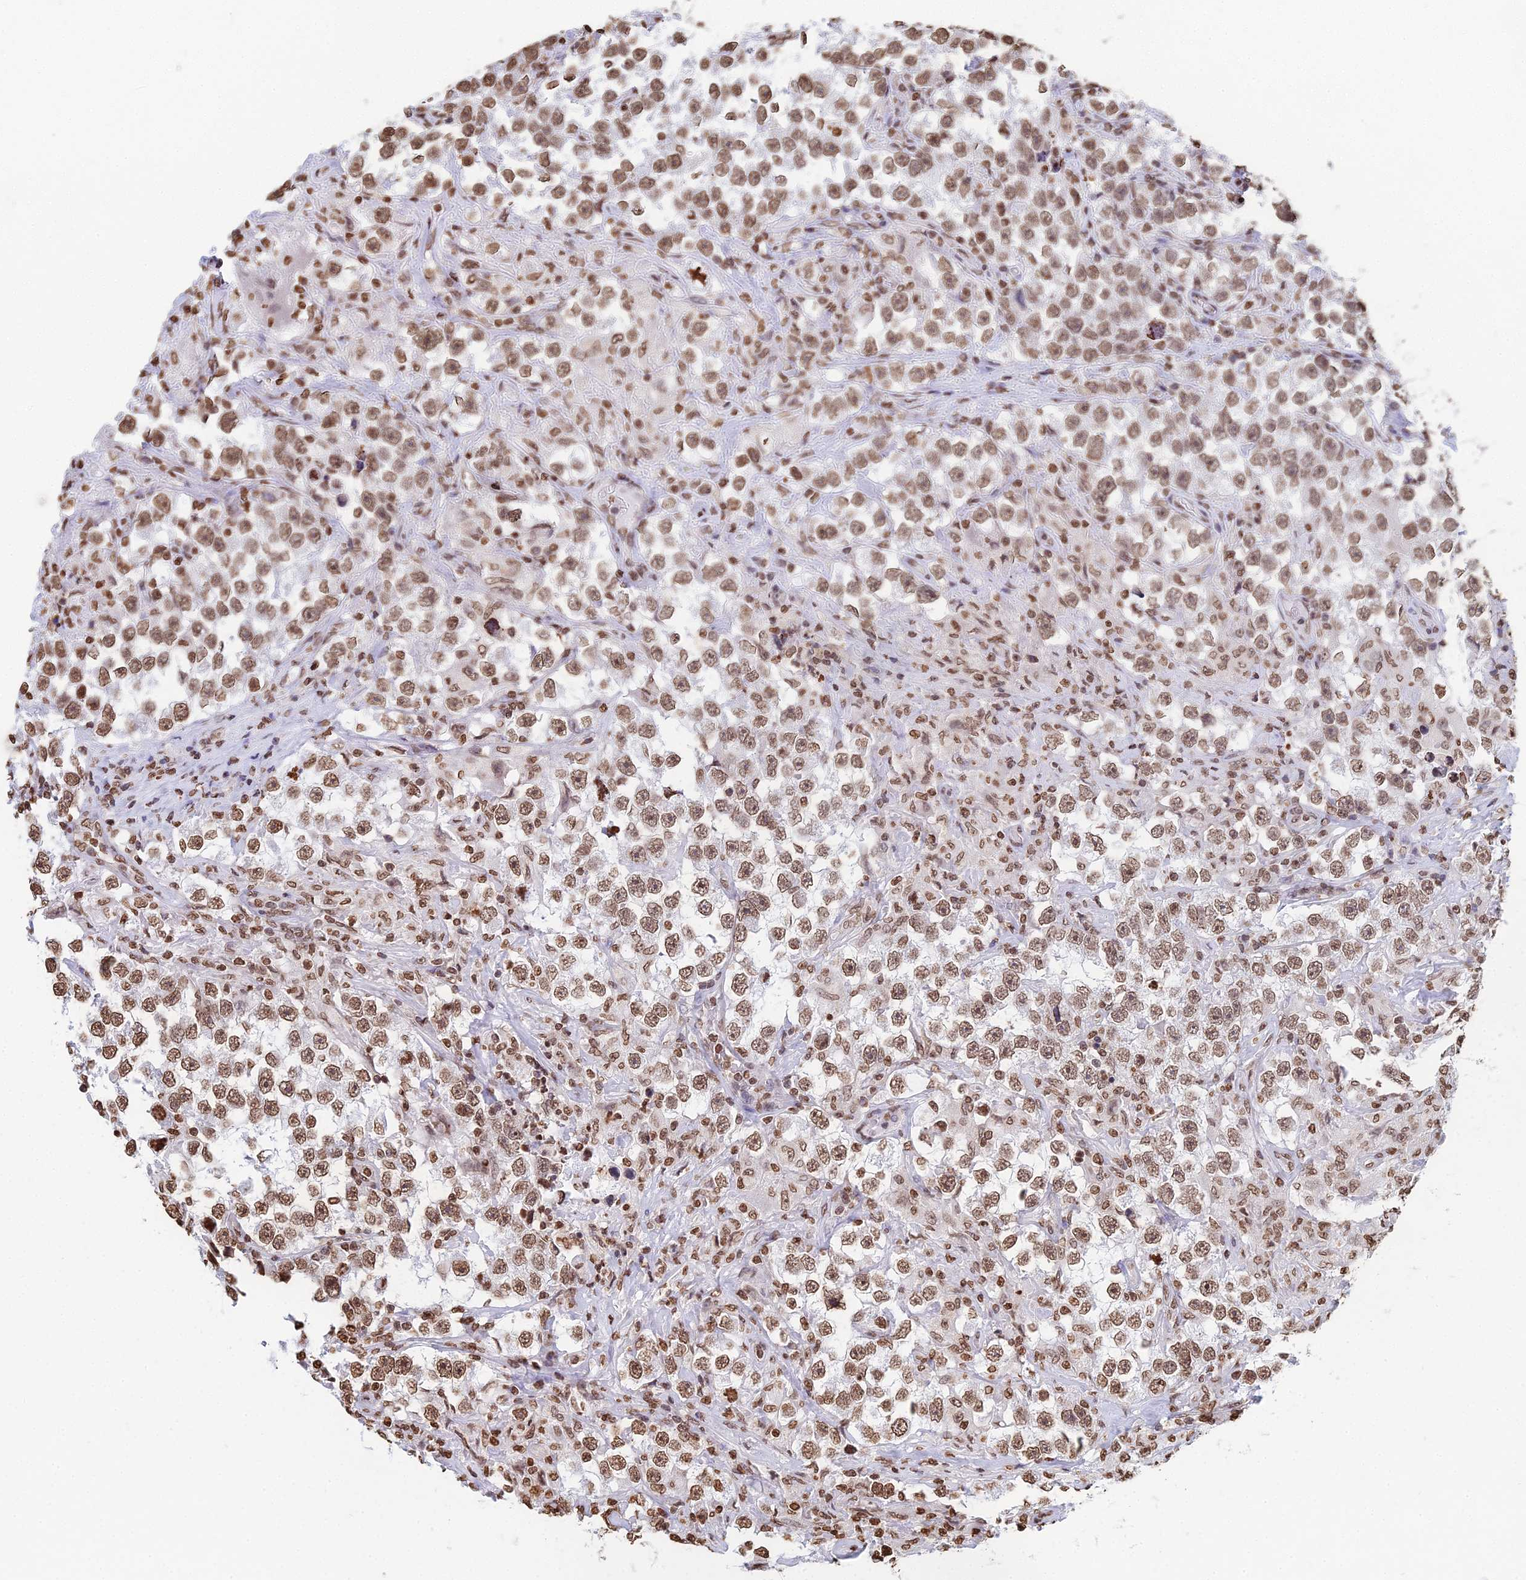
{"staining": {"intensity": "moderate", "quantity": ">75%", "location": "nuclear"}, "tissue": "testis cancer", "cell_type": "Tumor cells", "image_type": "cancer", "snomed": [{"axis": "morphology", "description": "Seminoma, NOS"}, {"axis": "topography", "description": "Testis"}], "caption": "Protein staining of testis cancer (seminoma) tissue shows moderate nuclear positivity in about >75% of tumor cells.", "gene": "GBP3", "patient": {"sex": "male", "age": 46}}